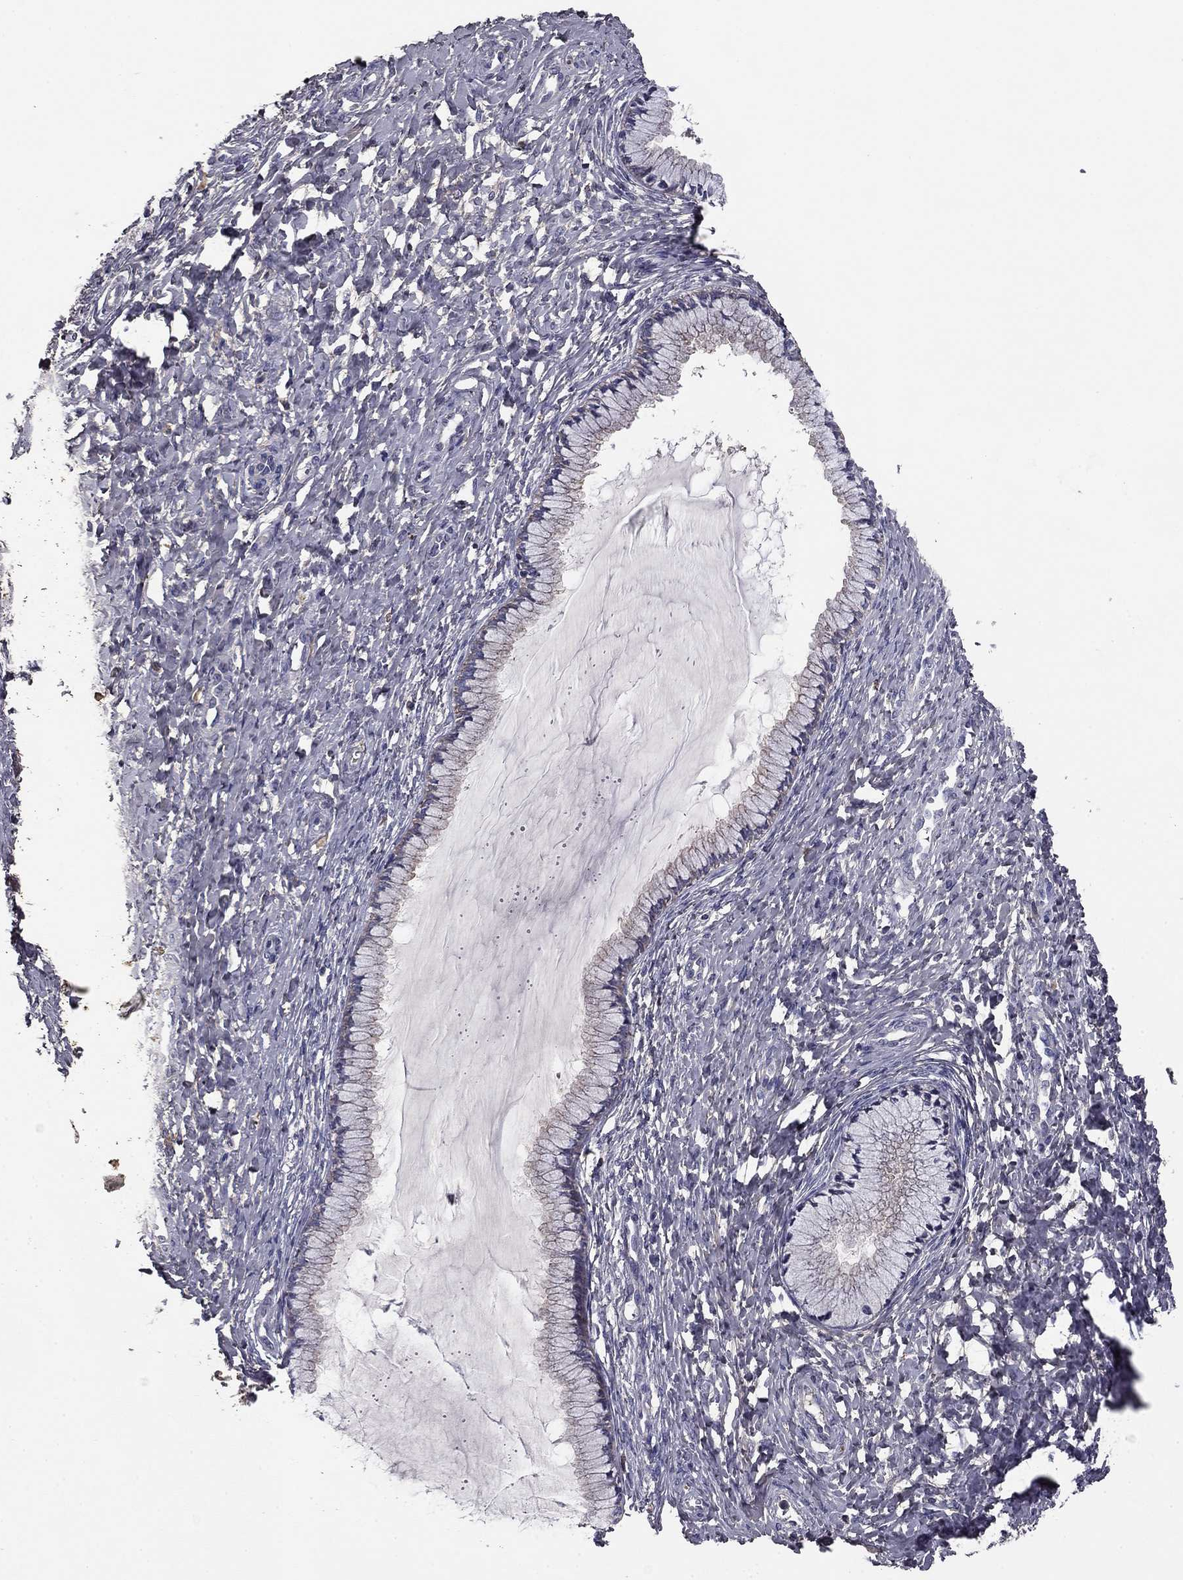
{"staining": {"intensity": "negative", "quantity": "none", "location": "none"}, "tissue": "cervix", "cell_type": "Glandular cells", "image_type": "normal", "snomed": [{"axis": "morphology", "description": "Normal tissue, NOS"}, {"axis": "topography", "description": "Cervix"}], "caption": "Immunohistochemistry (IHC) image of unremarkable human cervix stained for a protein (brown), which exhibits no positivity in glandular cells.", "gene": "COL2A1", "patient": {"sex": "female", "age": 37}}